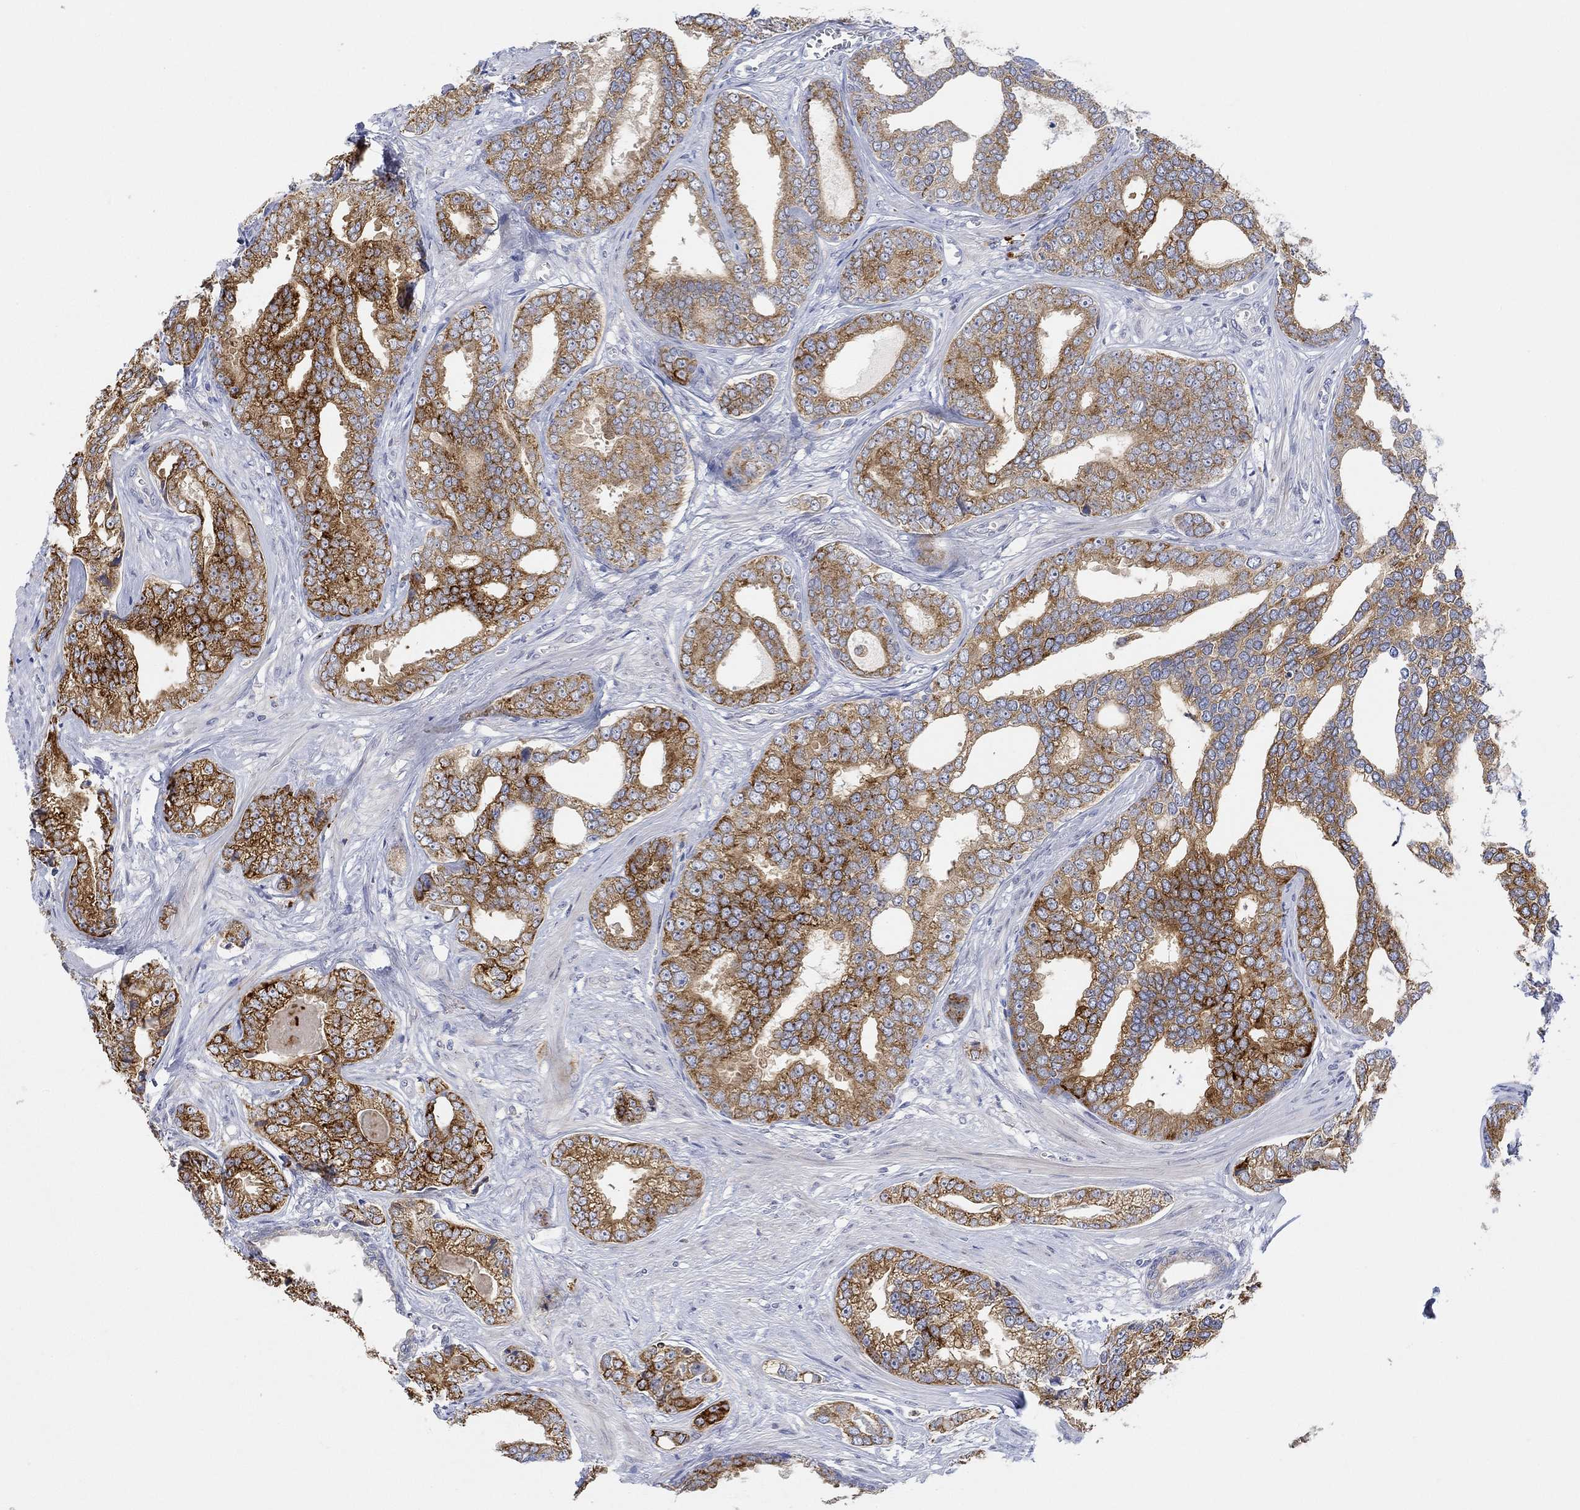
{"staining": {"intensity": "strong", "quantity": ">75%", "location": "cytoplasmic/membranous"}, "tissue": "prostate cancer", "cell_type": "Tumor cells", "image_type": "cancer", "snomed": [{"axis": "morphology", "description": "Adenocarcinoma, NOS"}, {"axis": "topography", "description": "Prostate"}], "caption": "A micrograph of human prostate cancer stained for a protein reveals strong cytoplasmic/membranous brown staining in tumor cells.", "gene": "ACSL1", "patient": {"sex": "male", "age": 67}}